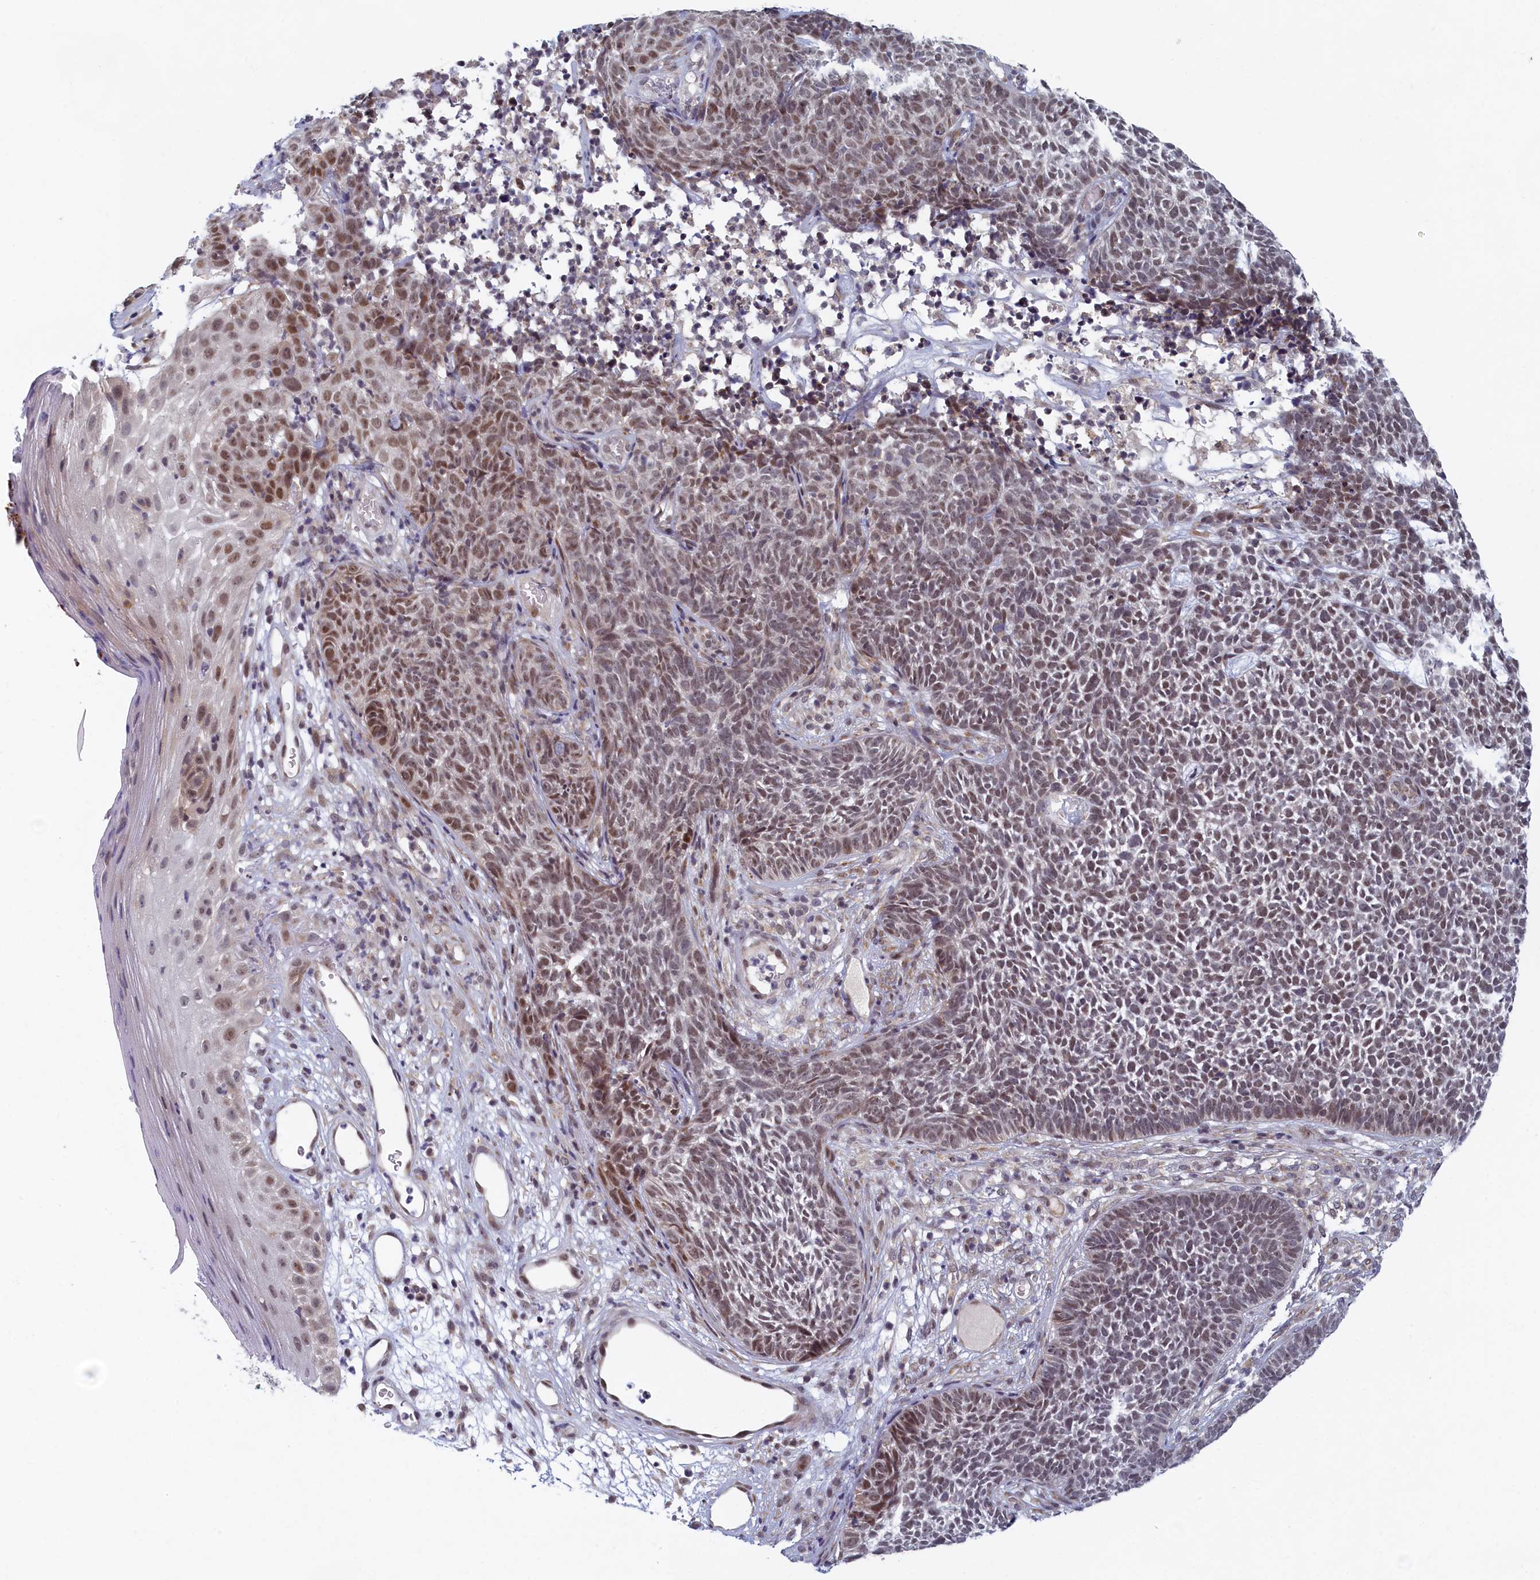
{"staining": {"intensity": "moderate", "quantity": "<25%", "location": "nuclear"}, "tissue": "skin cancer", "cell_type": "Tumor cells", "image_type": "cancer", "snomed": [{"axis": "morphology", "description": "Basal cell carcinoma"}, {"axis": "topography", "description": "Skin"}], "caption": "A photomicrograph showing moderate nuclear expression in about <25% of tumor cells in skin basal cell carcinoma, as visualized by brown immunohistochemical staining.", "gene": "DNAJC17", "patient": {"sex": "female", "age": 84}}